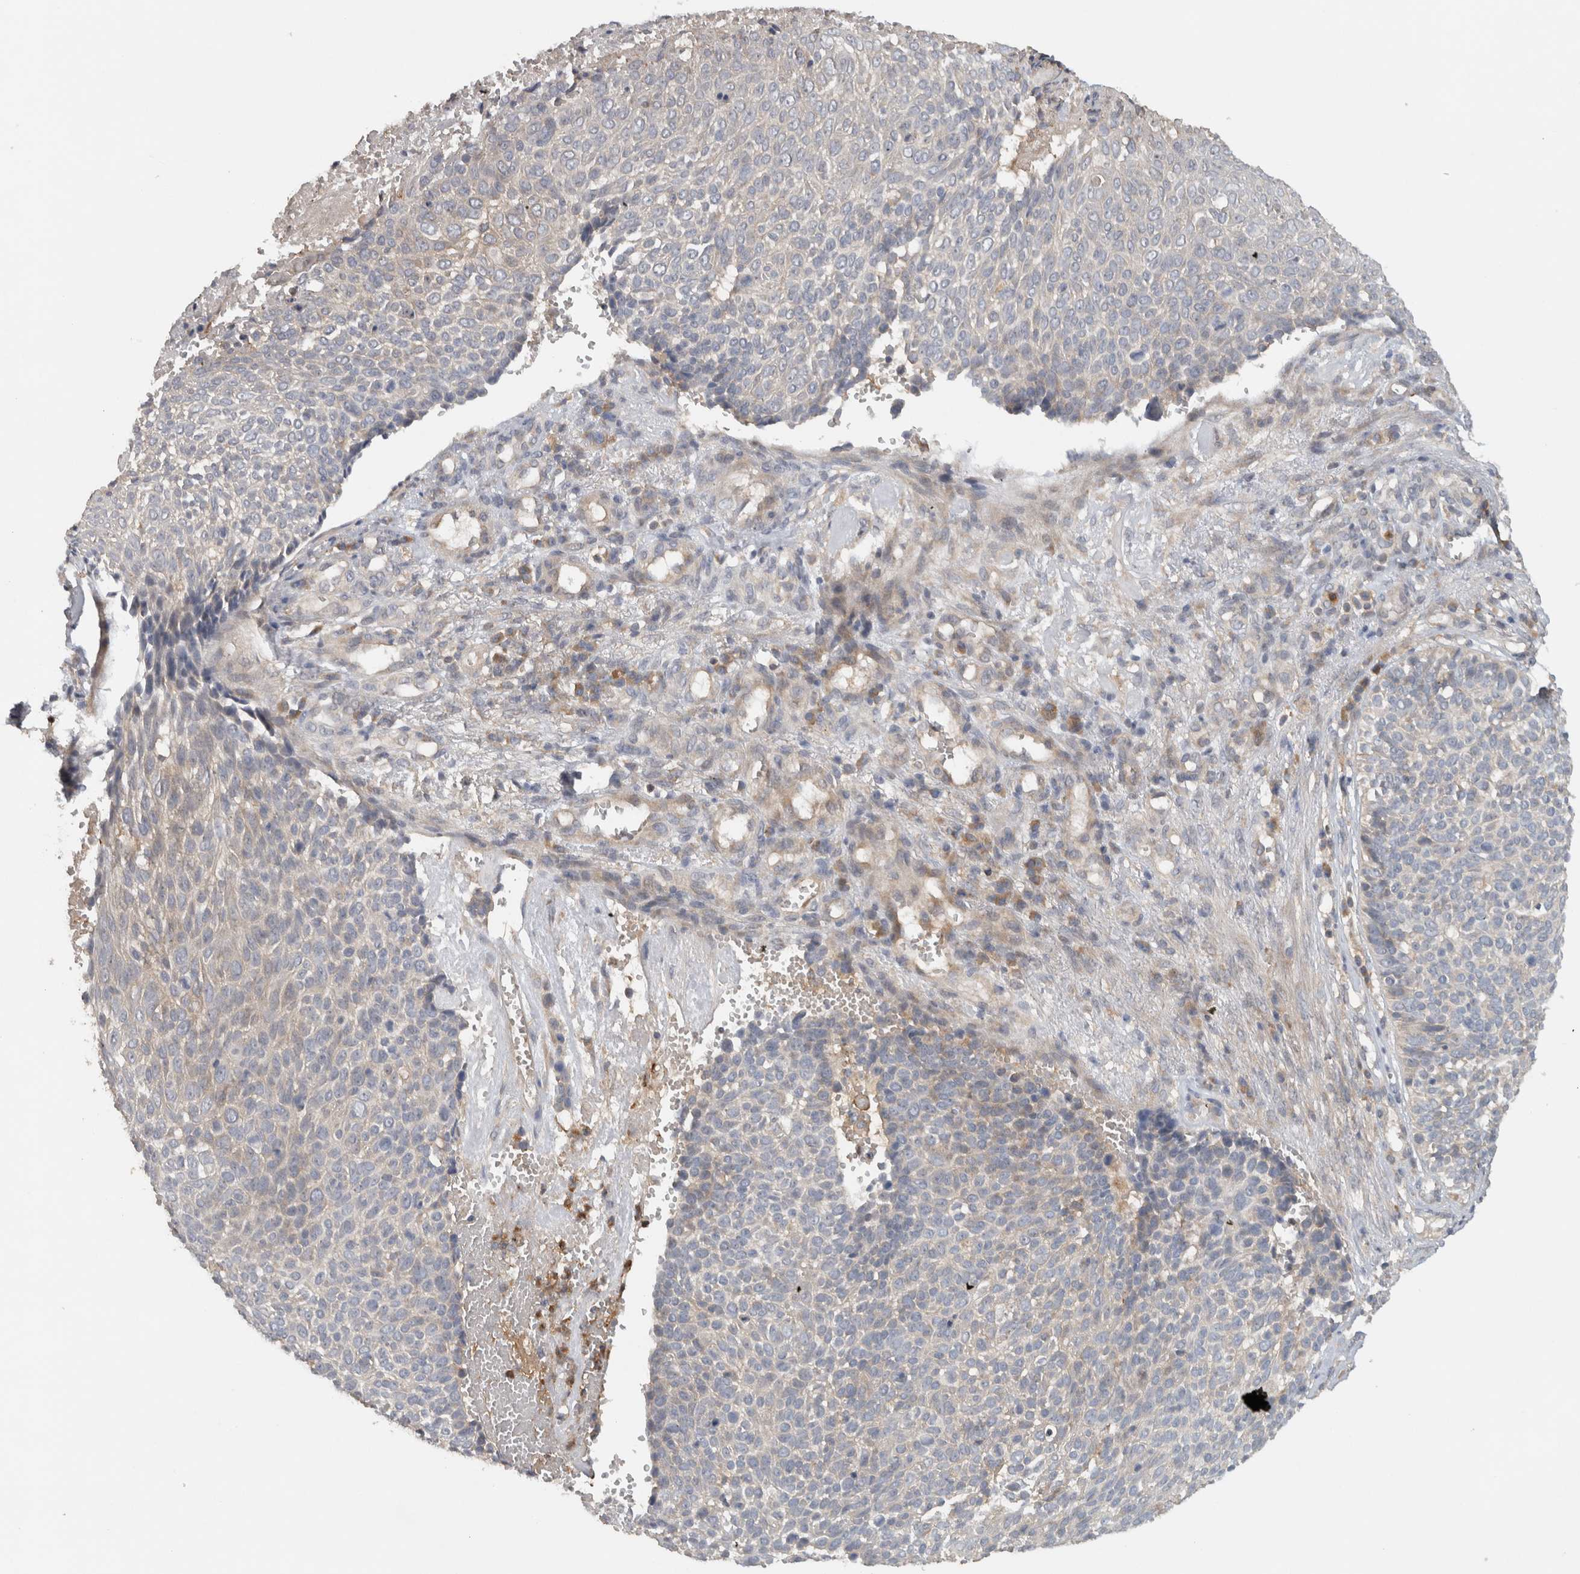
{"staining": {"intensity": "moderate", "quantity": "25%-75%", "location": "cytoplasmic/membranous"}, "tissue": "cervical cancer", "cell_type": "Tumor cells", "image_type": "cancer", "snomed": [{"axis": "morphology", "description": "Squamous cell carcinoma, NOS"}, {"axis": "topography", "description": "Cervix"}], "caption": "Cervical cancer stained with DAB (3,3'-diaminobenzidine) IHC displays medium levels of moderate cytoplasmic/membranous positivity in approximately 25%-75% of tumor cells. (IHC, brightfield microscopy, high magnification).", "gene": "VEPH1", "patient": {"sex": "female", "age": 74}}